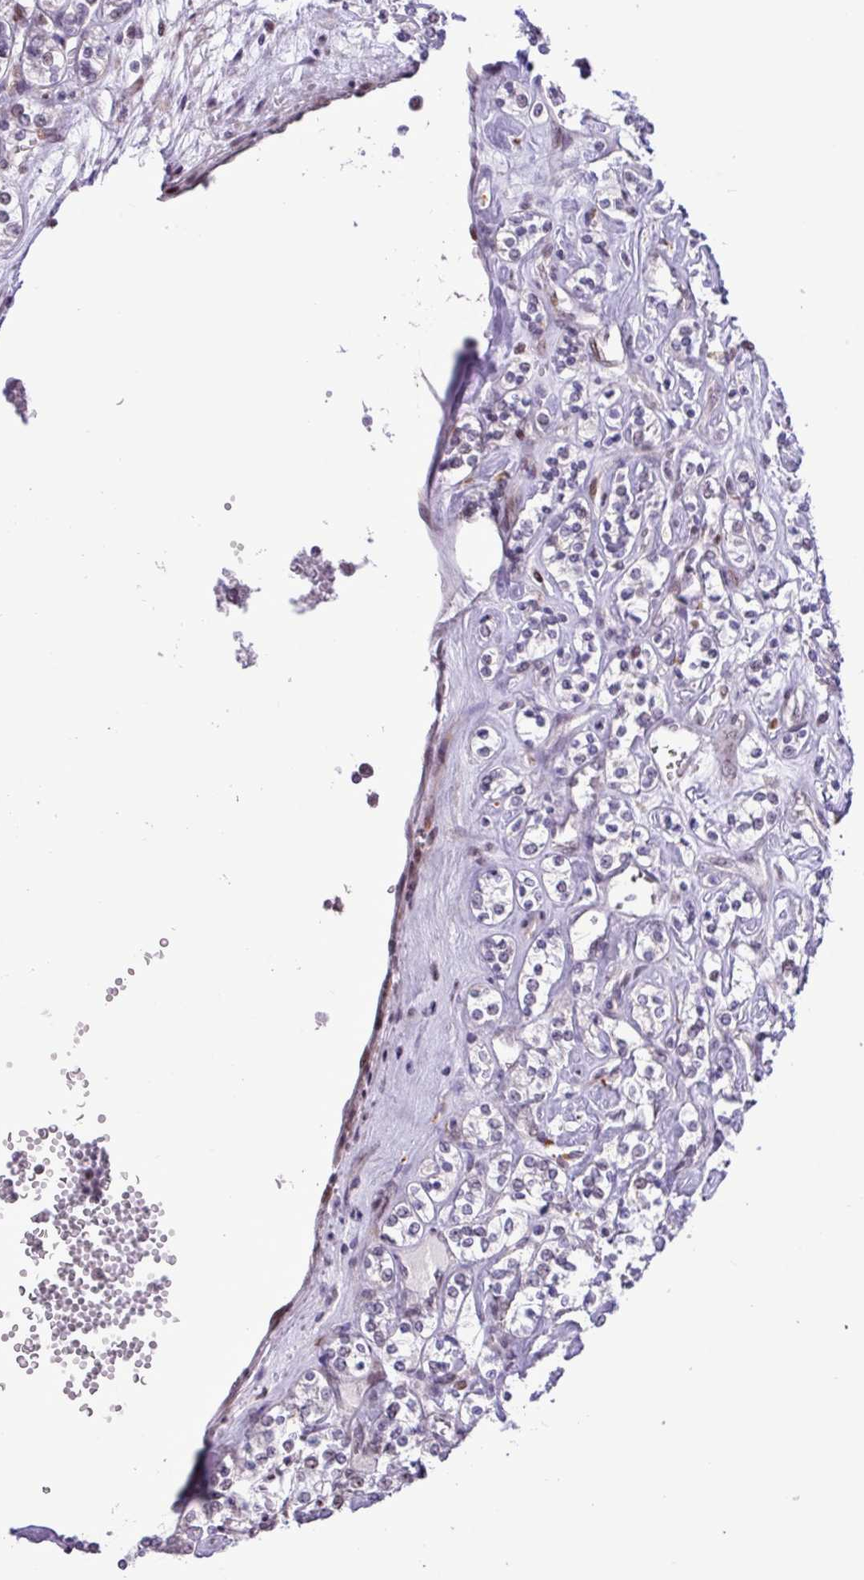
{"staining": {"intensity": "negative", "quantity": "none", "location": "none"}, "tissue": "renal cancer", "cell_type": "Tumor cells", "image_type": "cancer", "snomed": [{"axis": "morphology", "description": "Adenocarcinoma, NOS"}, {"axis": "topography", "description": "Kidney"}], "caption": "Immunohistochemistry (IHC) of human renal adenocarcinoma shows no staining in tumor cells.", "gene": "ZNF354A", "patient": {"sex": "male", "age": 77}}